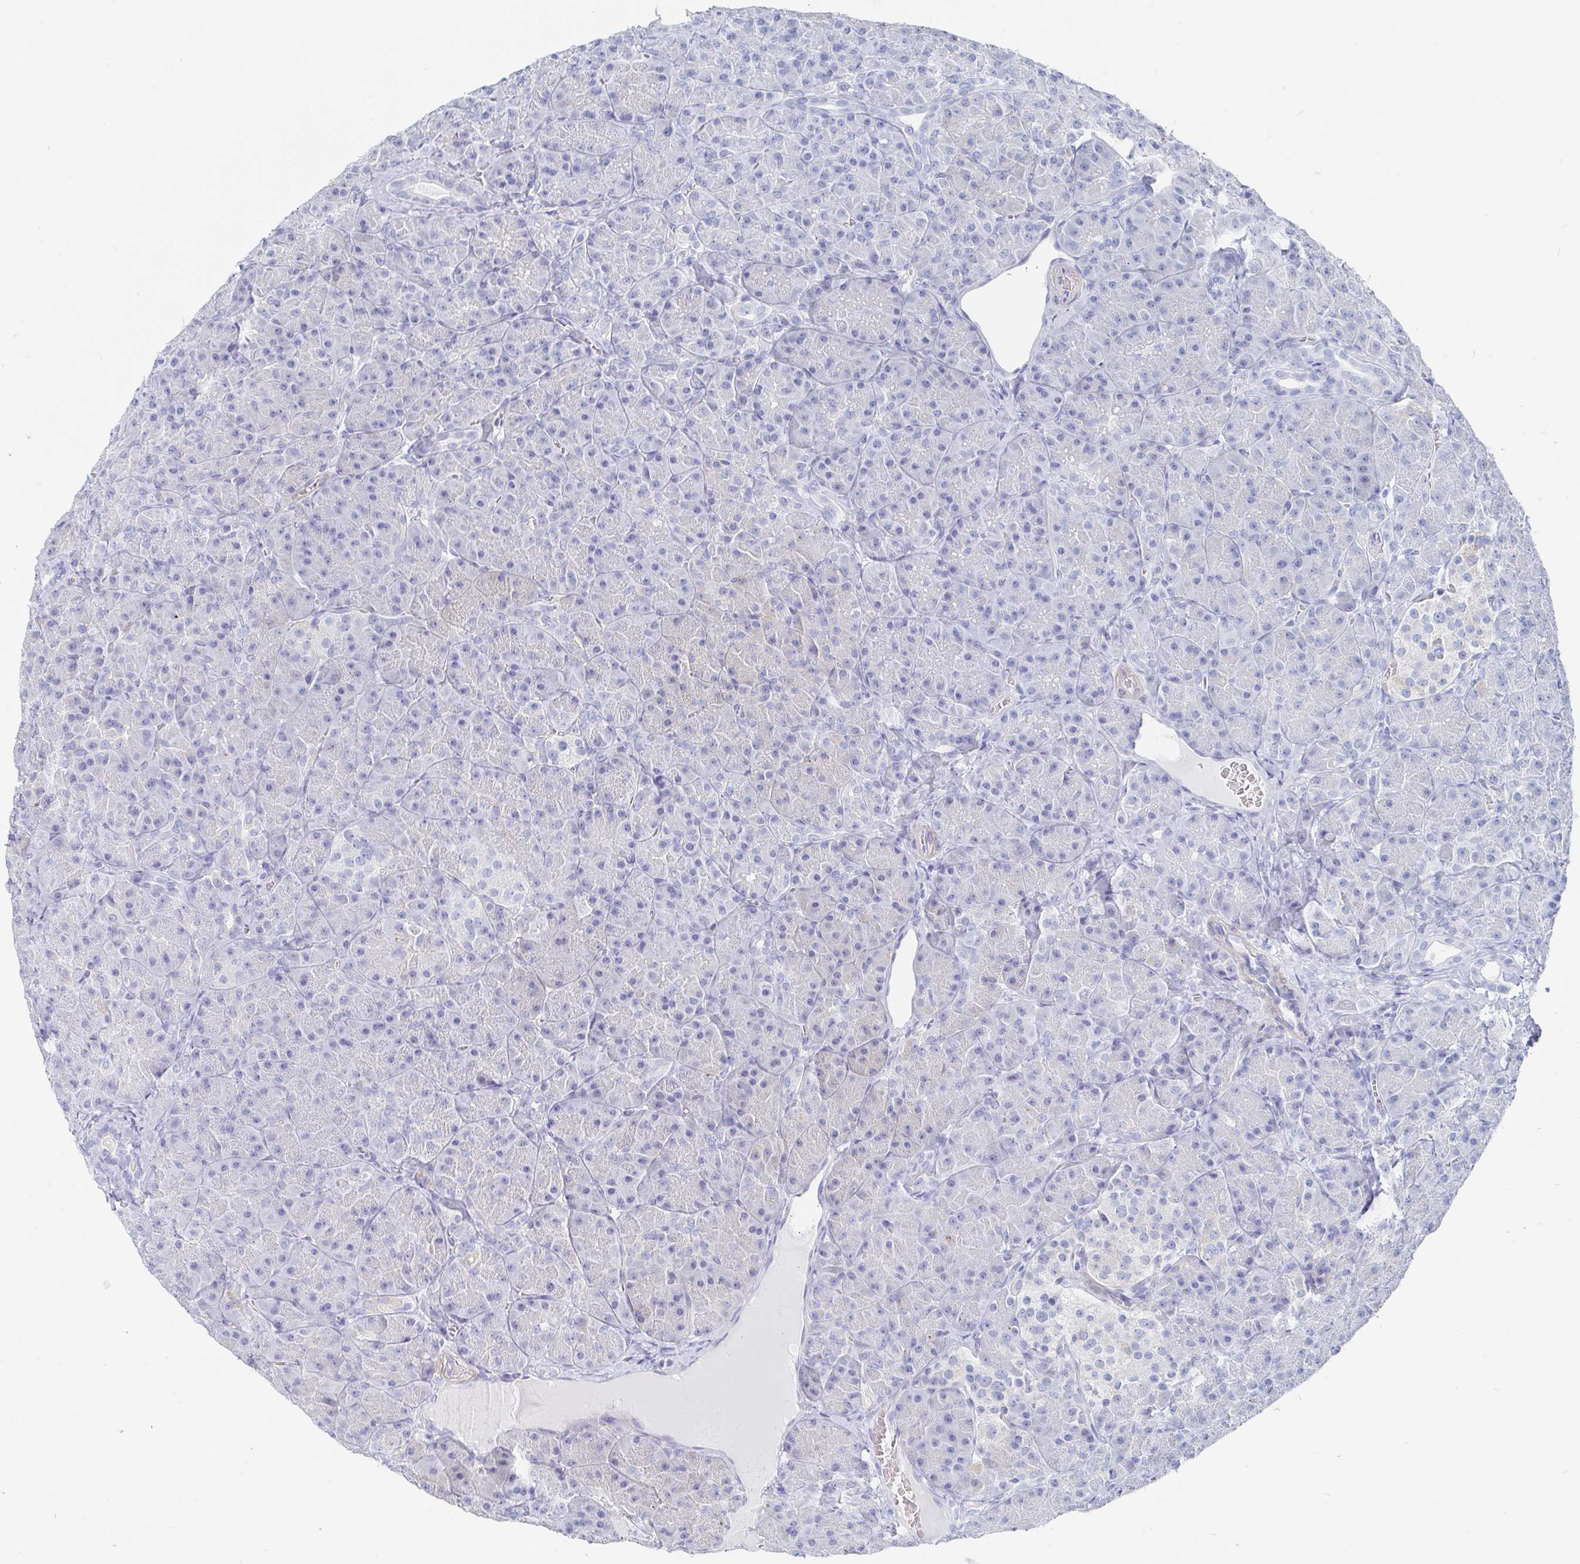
{"staining": {"intensity": "weak", "quantity": "<25%", "location": "cytoplasmic/membranous"}, "tissue": "pancreas", "cell_type": "Exocrine glandular cells", "image_type": "normal", "snomed": [{"axis": "morphology", "description": "Normal tissue, NOS"}, {"axis": "topography", "description": "Pancreas"}], "caption": "A photomicrograph of pancreas stained for a protein shows no brown staining in exocrine glandular cells. (Brightfield microscopy of DAB IHC at high magnification).", "gene": "PACSIN1", "patient": {"sex": "male", "age": 57}}